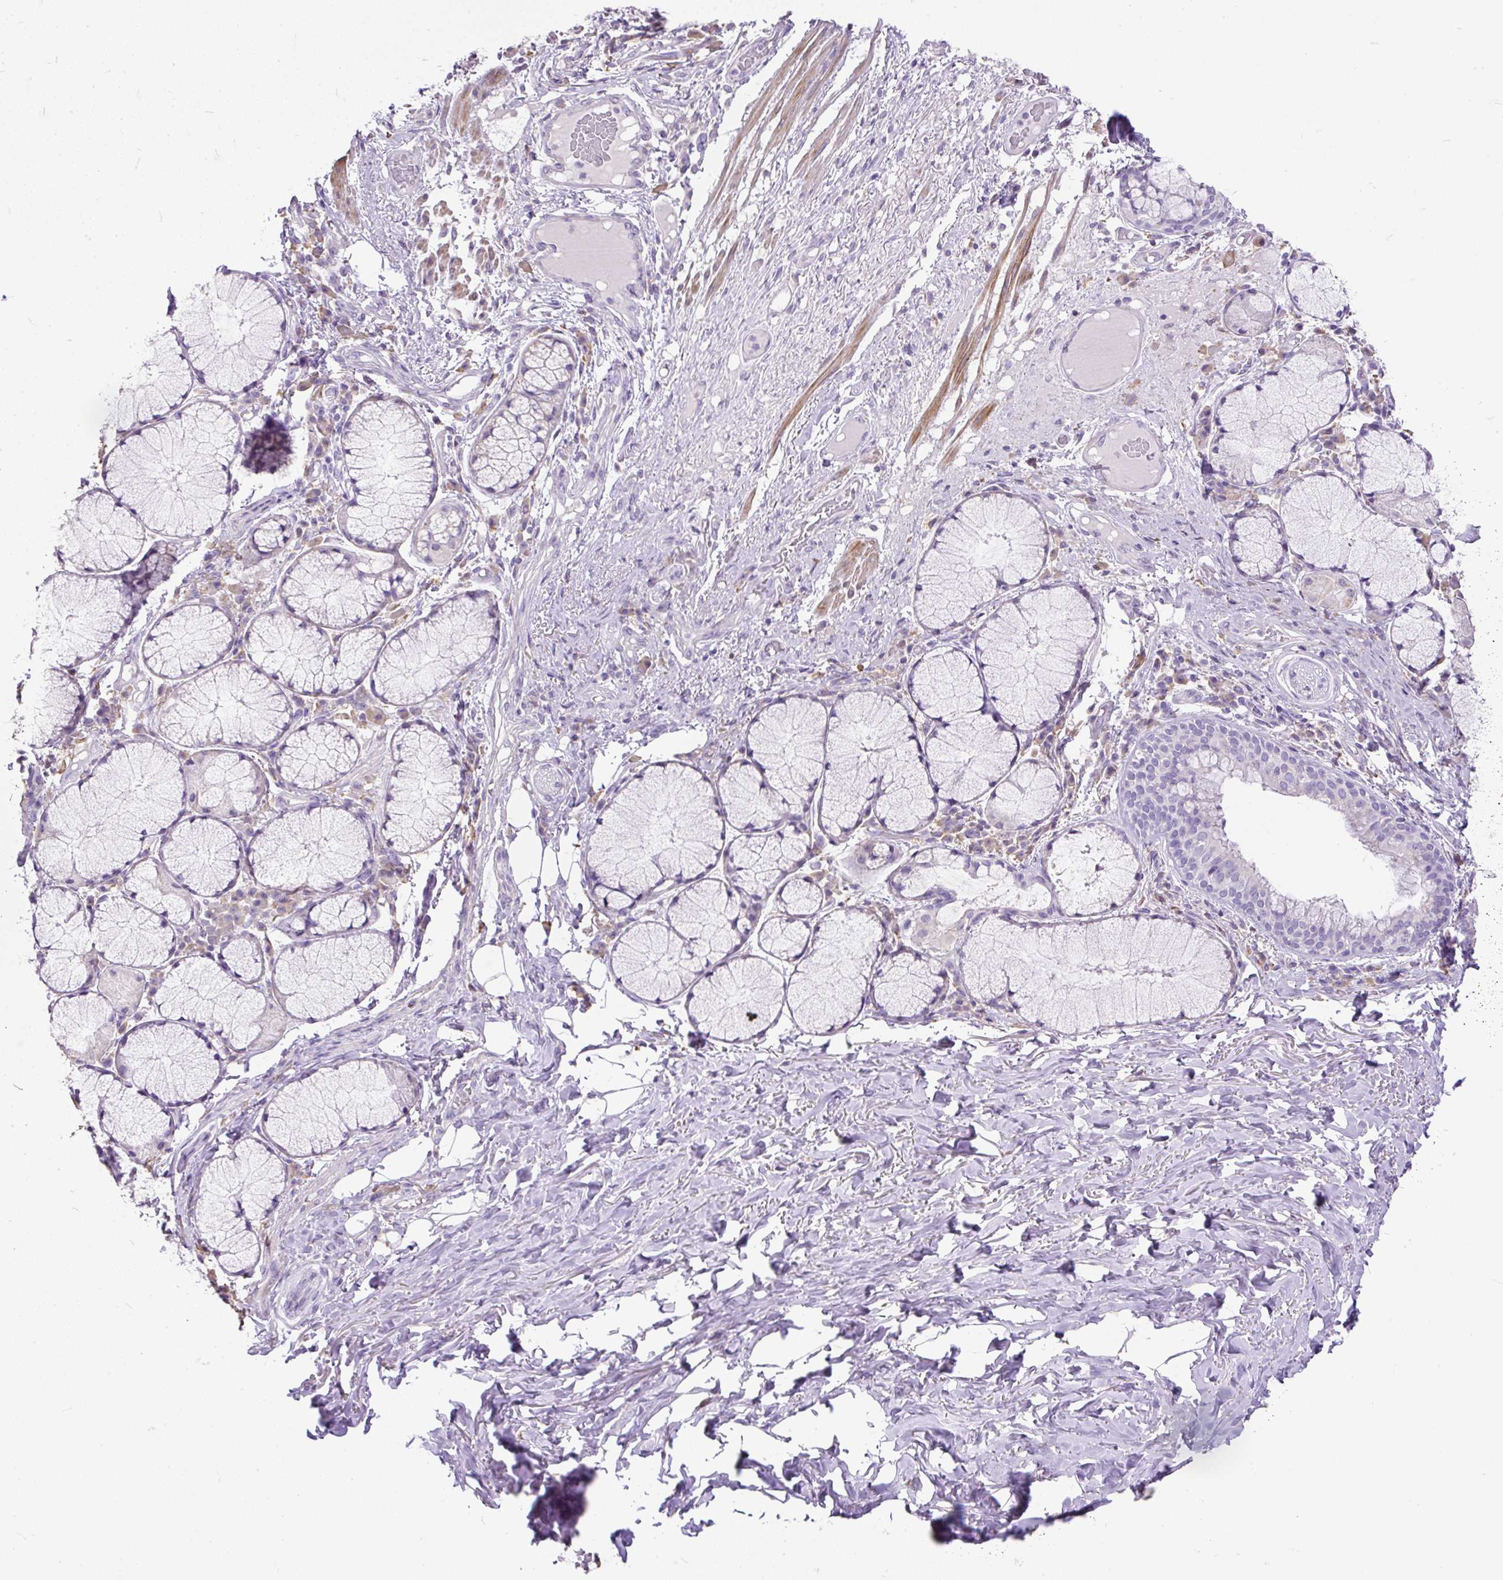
{"staining": {"intensity": "negative", "quantity": "none", "location": "none"}, "tissue": "adipose tissue", "cell_type": "Adipocytes", "image_type": "normal", "snomed": [{"axis": "morphology", "description": "Normal tissue, NOS"}, {"axis": "topography", "description": "Cartilage tissue"}, {"axis": "topography", "description": "Bronchus"}], "caption": "Immunohistochemistry (IHC) image of unremarkable adipose tissue: adipose tissue stained with DAB demonstrates no significant protein staining in adipocytes. (DAB (3,3'-diaminobenzidine) IHC with hematoxylin counter stain).", "gene": "GBX1", "patient": {"sex": "male", "age": 56}}